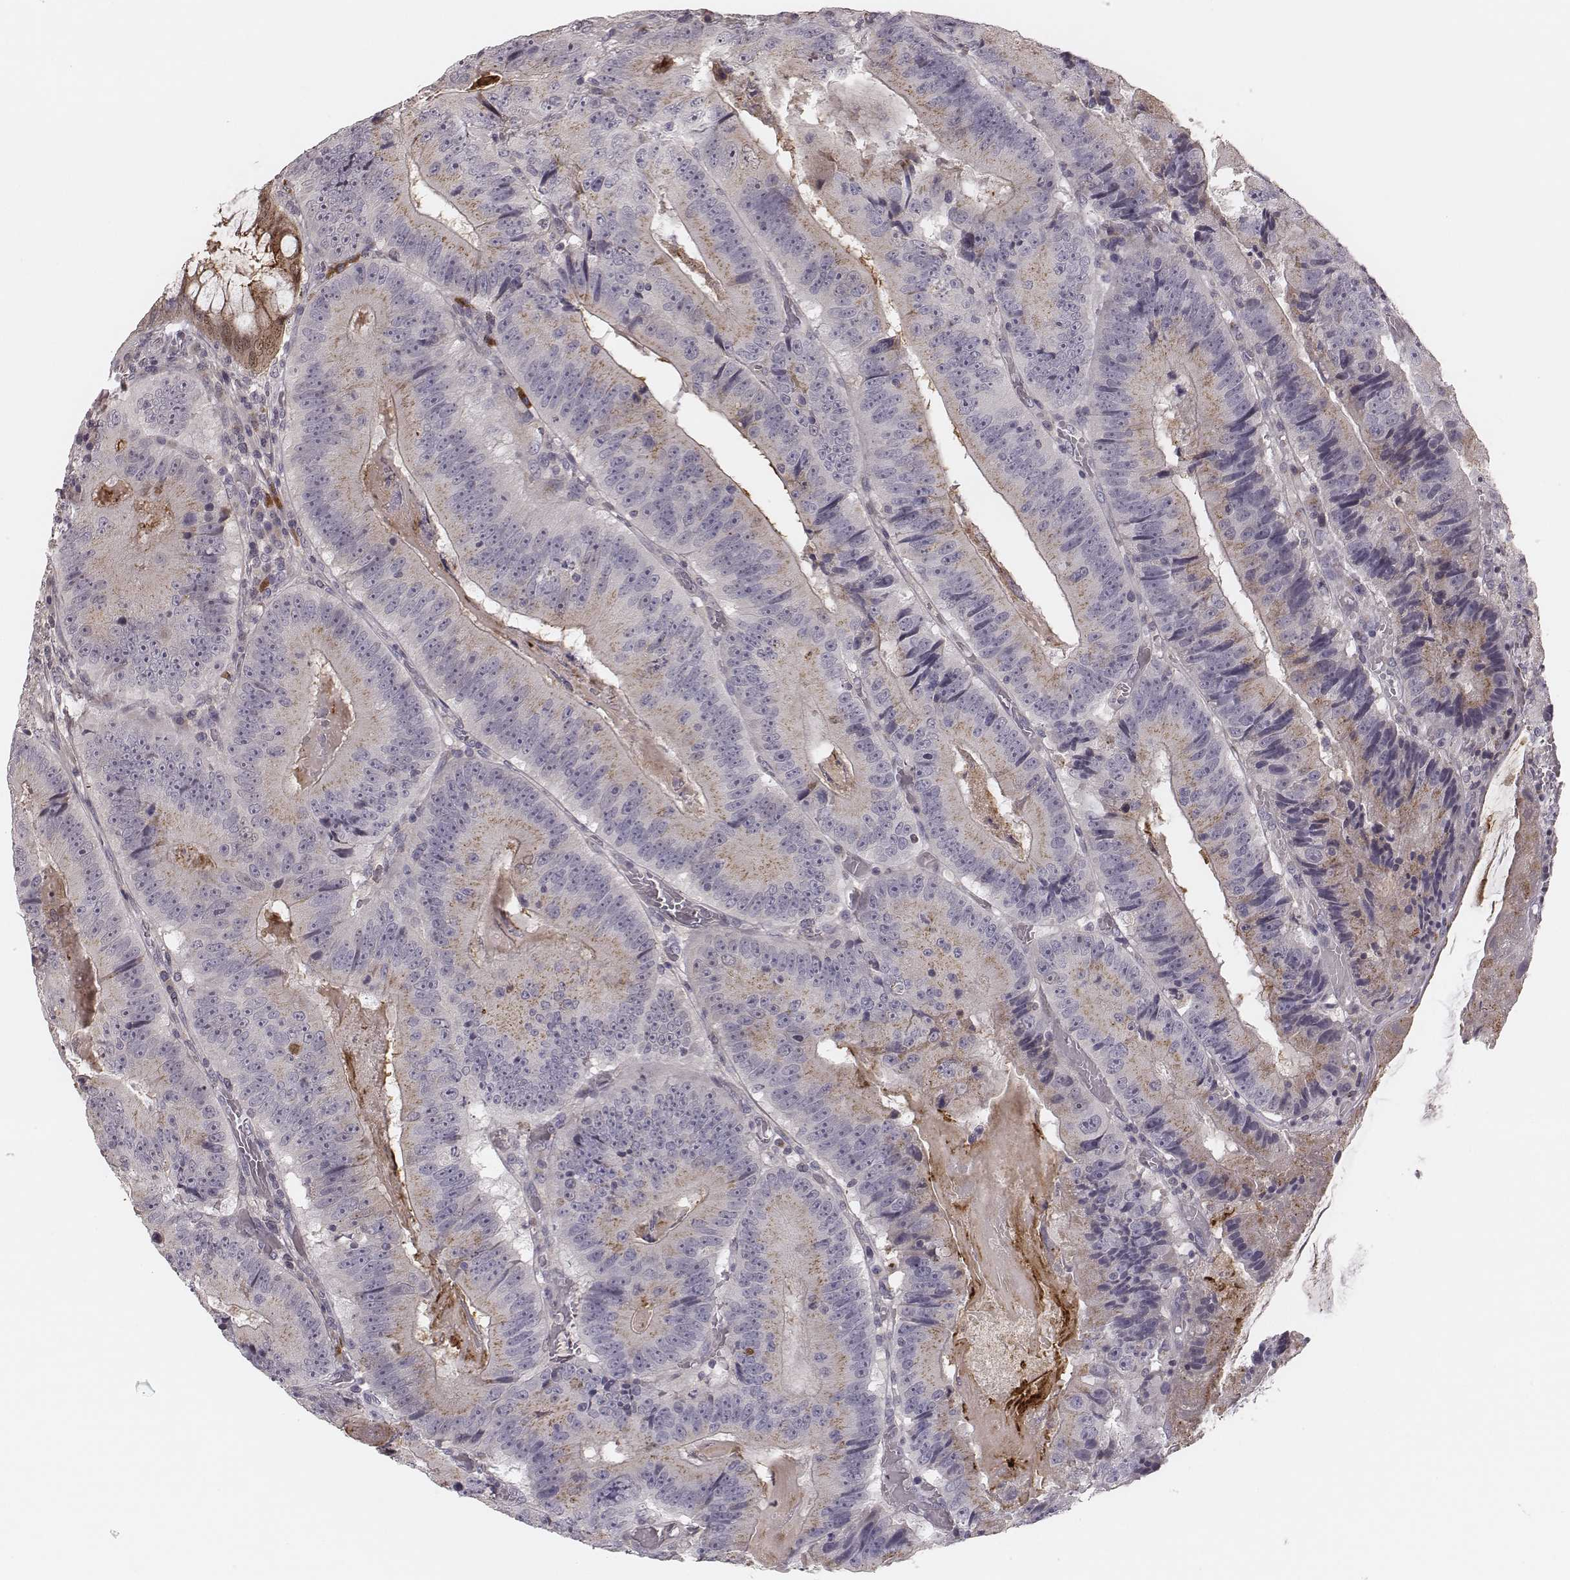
{"staining": {"intensity": "weak", "quantity": ">75%", "location": "cytoplasmic/membranous"}, "tissue": "colorectal cancer", "cell_type": "Tumor cells", "image_type": "cancer", "snomed": [{"axis": "morphology", "description": "Adenocarcinoma, NOS"}, {"axis": "topography", "description": "Colon"}], "caption": "A brown stain highlights weak cytoplasmic/membranous staining of a protein in human colorectal cancer (adenocarcinoma) tumor cells.", "gene": "SDCBP2", "patient": {"sex": "female", "age": 86}}